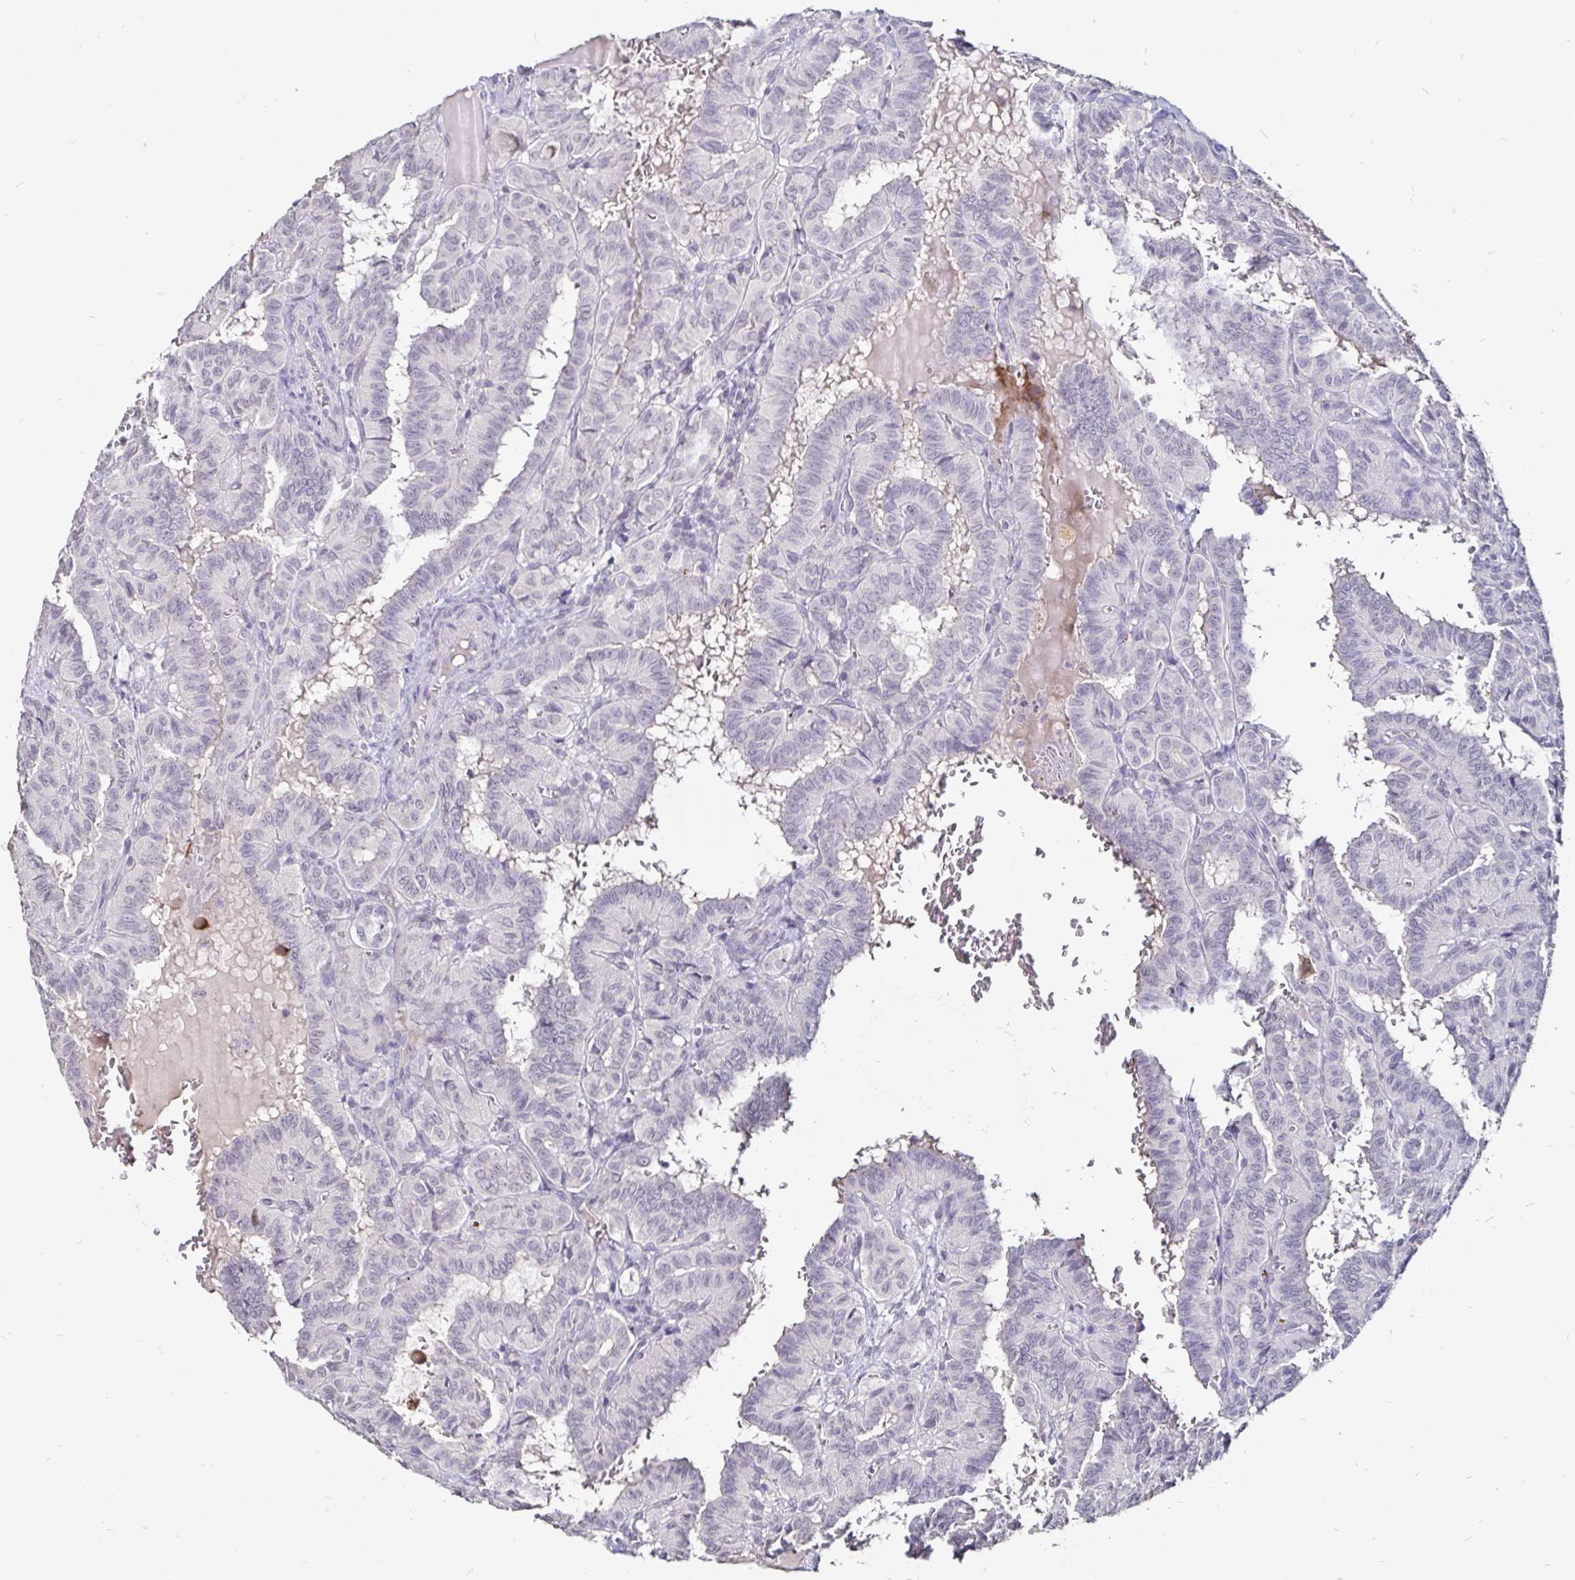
{"staining": {"intensity": "negative", "quantity": "none", "location": "none"}, "tissue": "thyroid cancer", "cell_type": "Tumor cells", "image_type": "cancer", "snomed": [{"axis": "morphology", "description": "Papillary adenocarcinoma, NOS"}, {"axis": "topography", "description": "Thyroid gland"}], "caption": "Papillary adenocarcinoma (thyroid) stained for a protein using immunohistochemistry (IHC) demonstrates no positivity tumor cells.", "gene": "FAIM2", "patient": {"sex": "female", "age": 21}}